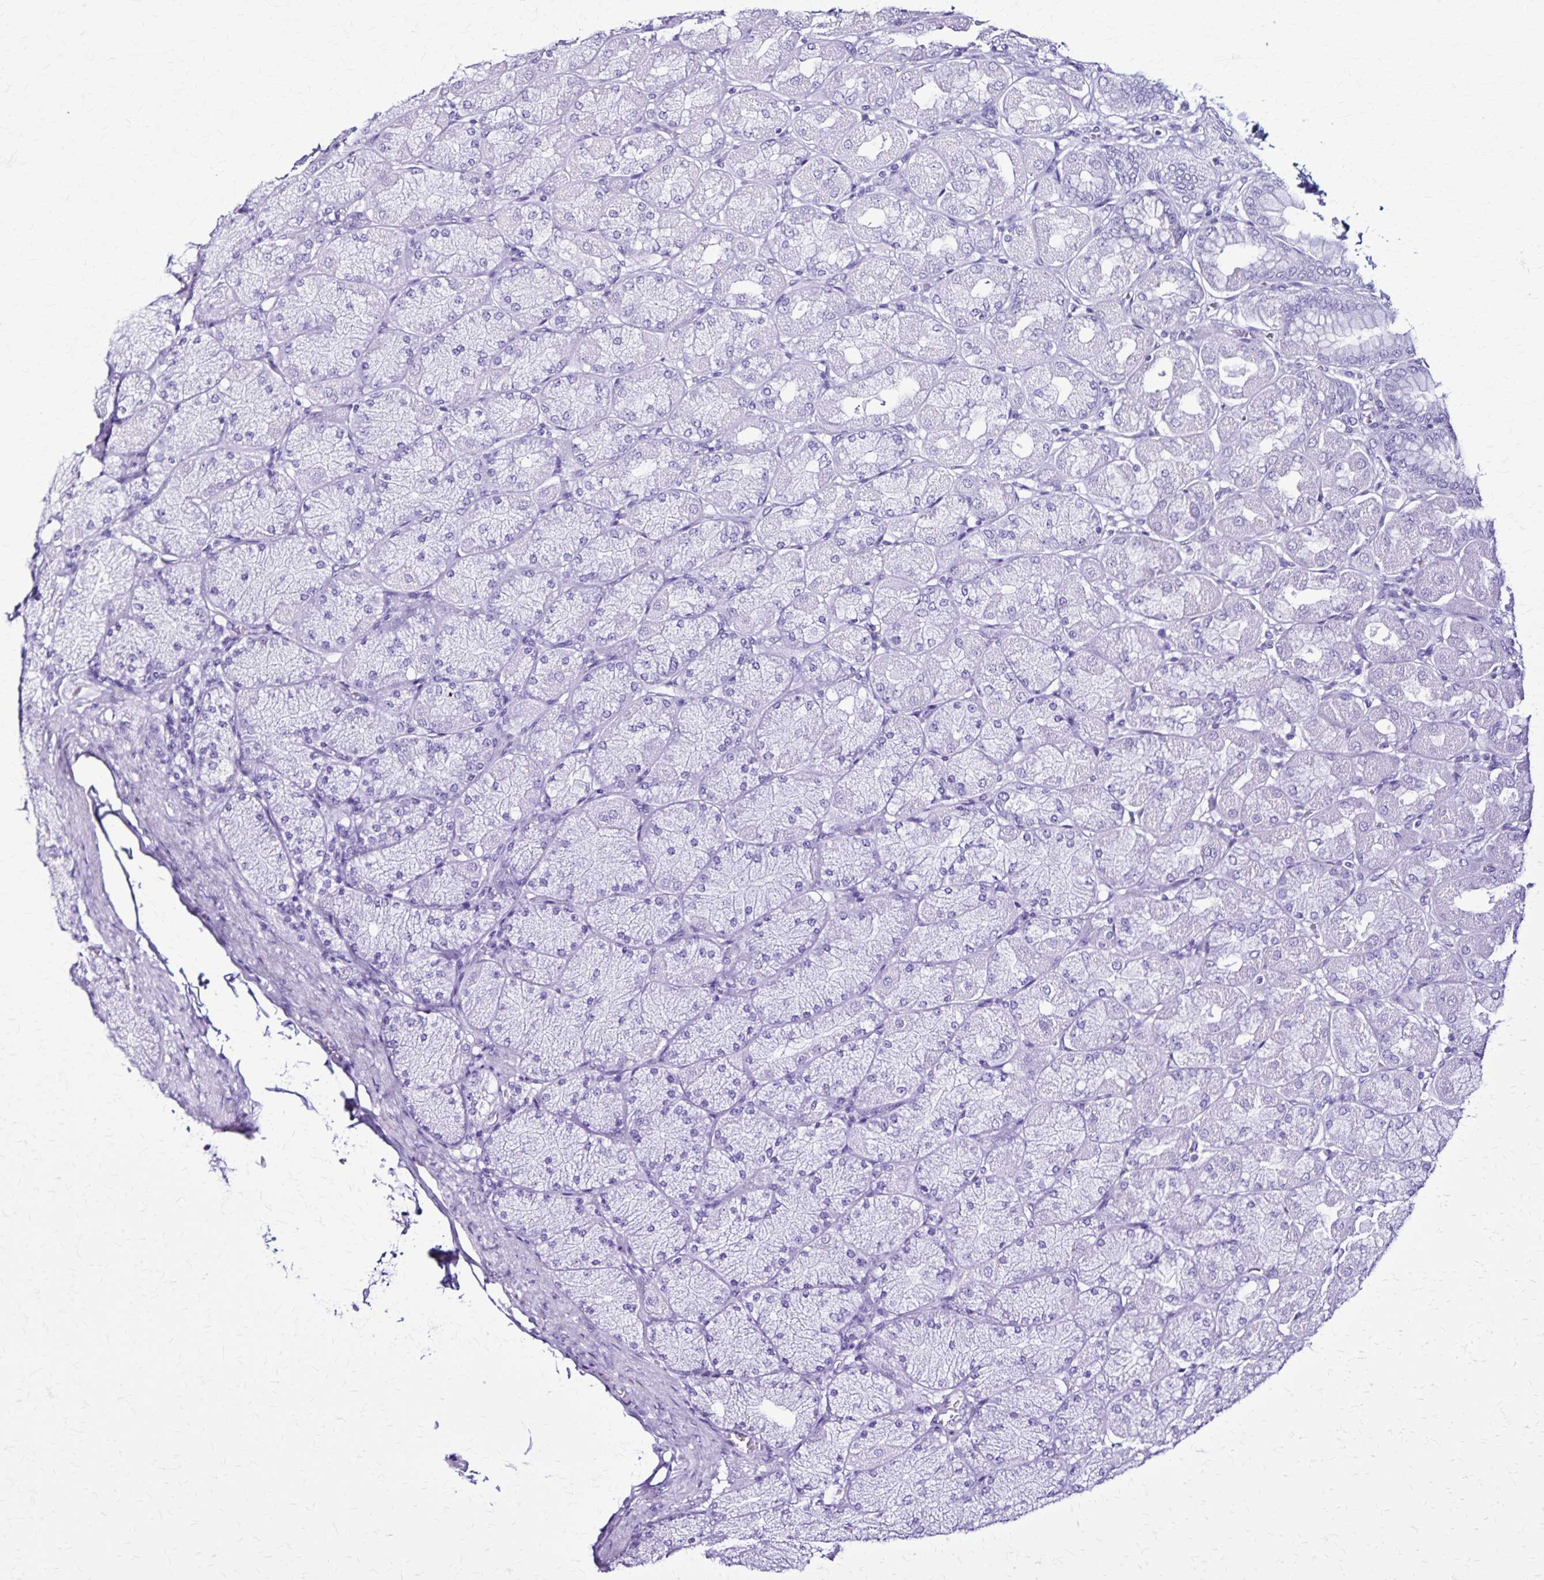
{"staining": {"intensity": "negative", "quantity": "none", "location": "none"}, "tissue": "stomach", "cell_type": "Glandular cells", "image_type": "normal", "snomed": [{"axis": "morphology", "description": "Normal tissue, NOS"}, {"axis": "topography", "description": "Stomach, upper"}], "caption": "Immunohistochemistry (IHC) of normal stomach demonstrates no positivity in glandular cells. (Stains: DAB IHC with hematoxylin counter stain, Microscopy: brightfield microscopy at high magnification).", "gene": "KRT2", "patient": {"sex": "female", "age": 56}}